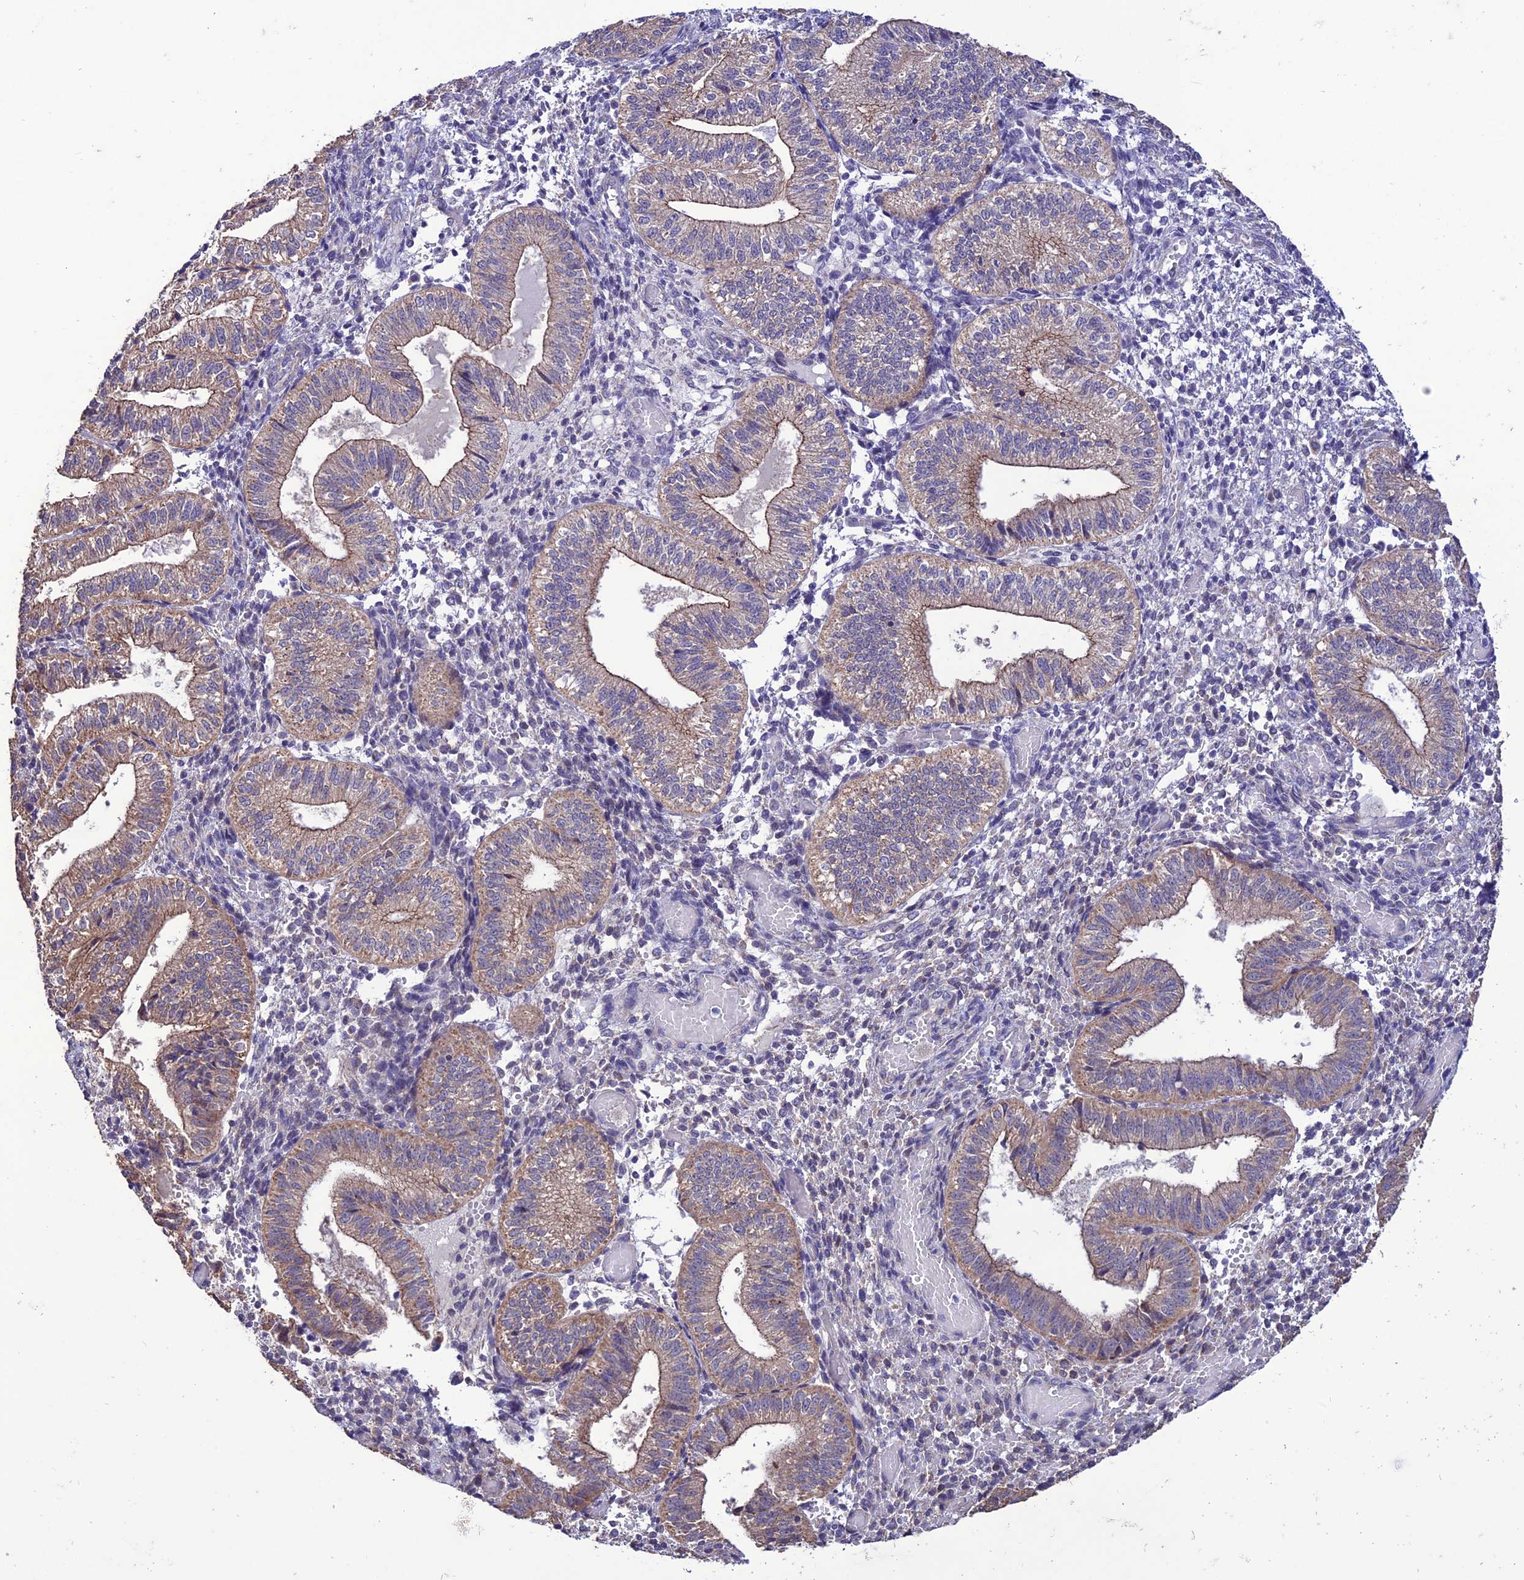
{"staining": {"intensity": "negative", "quantity": "none", "location": "none"}, "tissue": "endometrium", "cell_type": "Cells in endometrial stroma", "image_type": "normal", "snomed": [{"axis": "morphology", "description": "Normal tissue, NOS"}, {"axis": "topography", "description": "Endometrium"}], "caption": "A photomicrograph of endometrium stained for a protein demonstrates no brown staining in cells in endometrial stroma. Brightfield microscopy of immunohistochemistry (IHC) stained with DAB (brown) and hematoxylin (blue), captured at high magnification.", "gene": "HOGA1", "patient": {"sex": "female", "age": 34}}